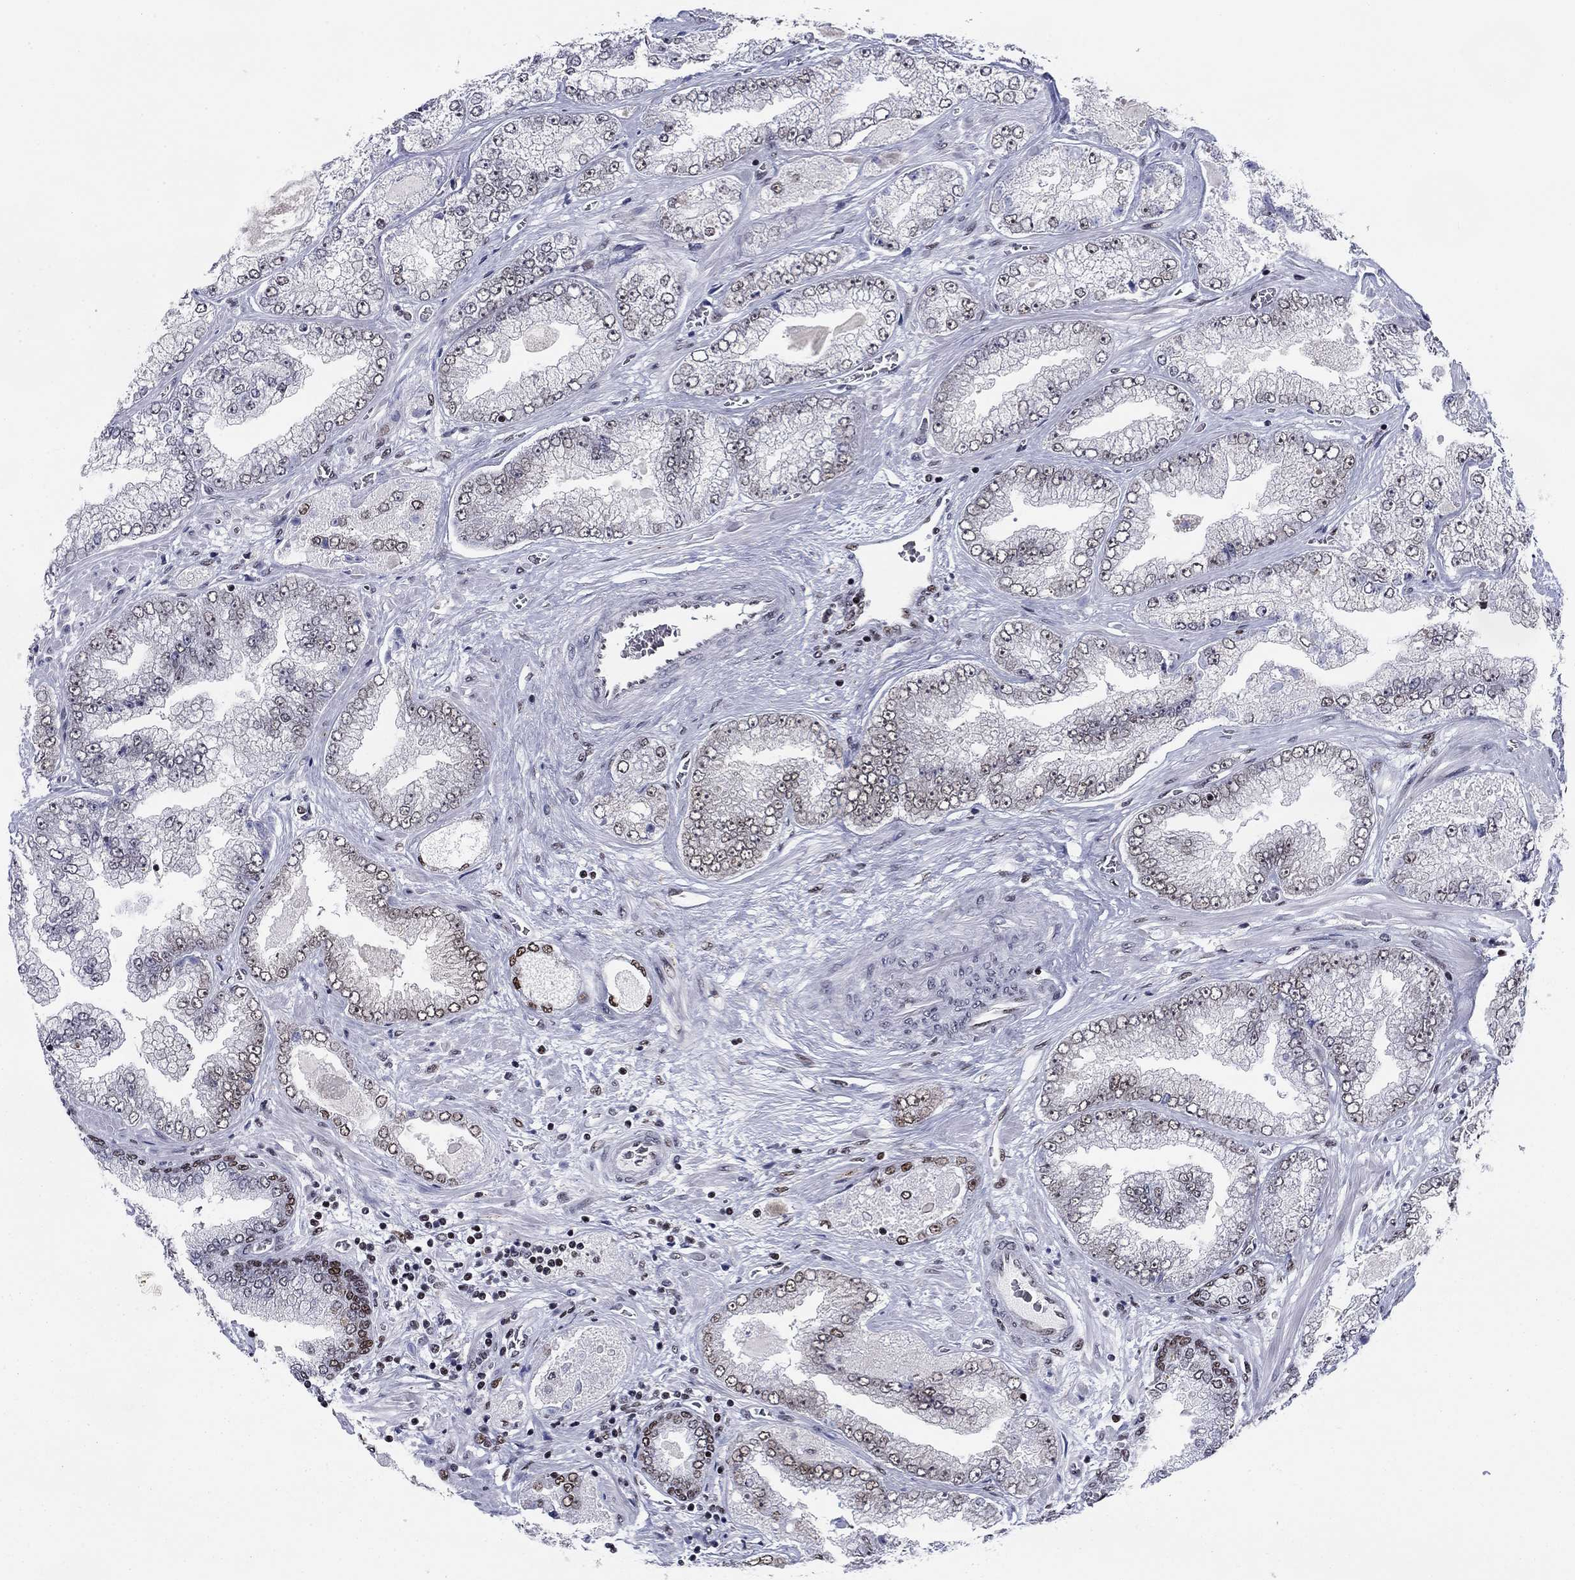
{"staining": {"intensity": "moderate", "quantity": "25%-75%", "location": "nuclear"}, "tissue": "prostate cancer", "cell_type": "Tumor cells", "image_type": "cancer", "snomed": [{"axis": "morphology", "description": "Adenocarcinoma, Low grade"}, {"axis": "topography", "description": "Prostate"}], "caption": "DAB immunohistochemical staining of low-grade adenocarcinoma (prostate) displays moderate nuclear protein positivity in about 25%-75% of tumor cells.", "gene": "RPRD1B", "patient": {"sex": "male", "age": 57}}